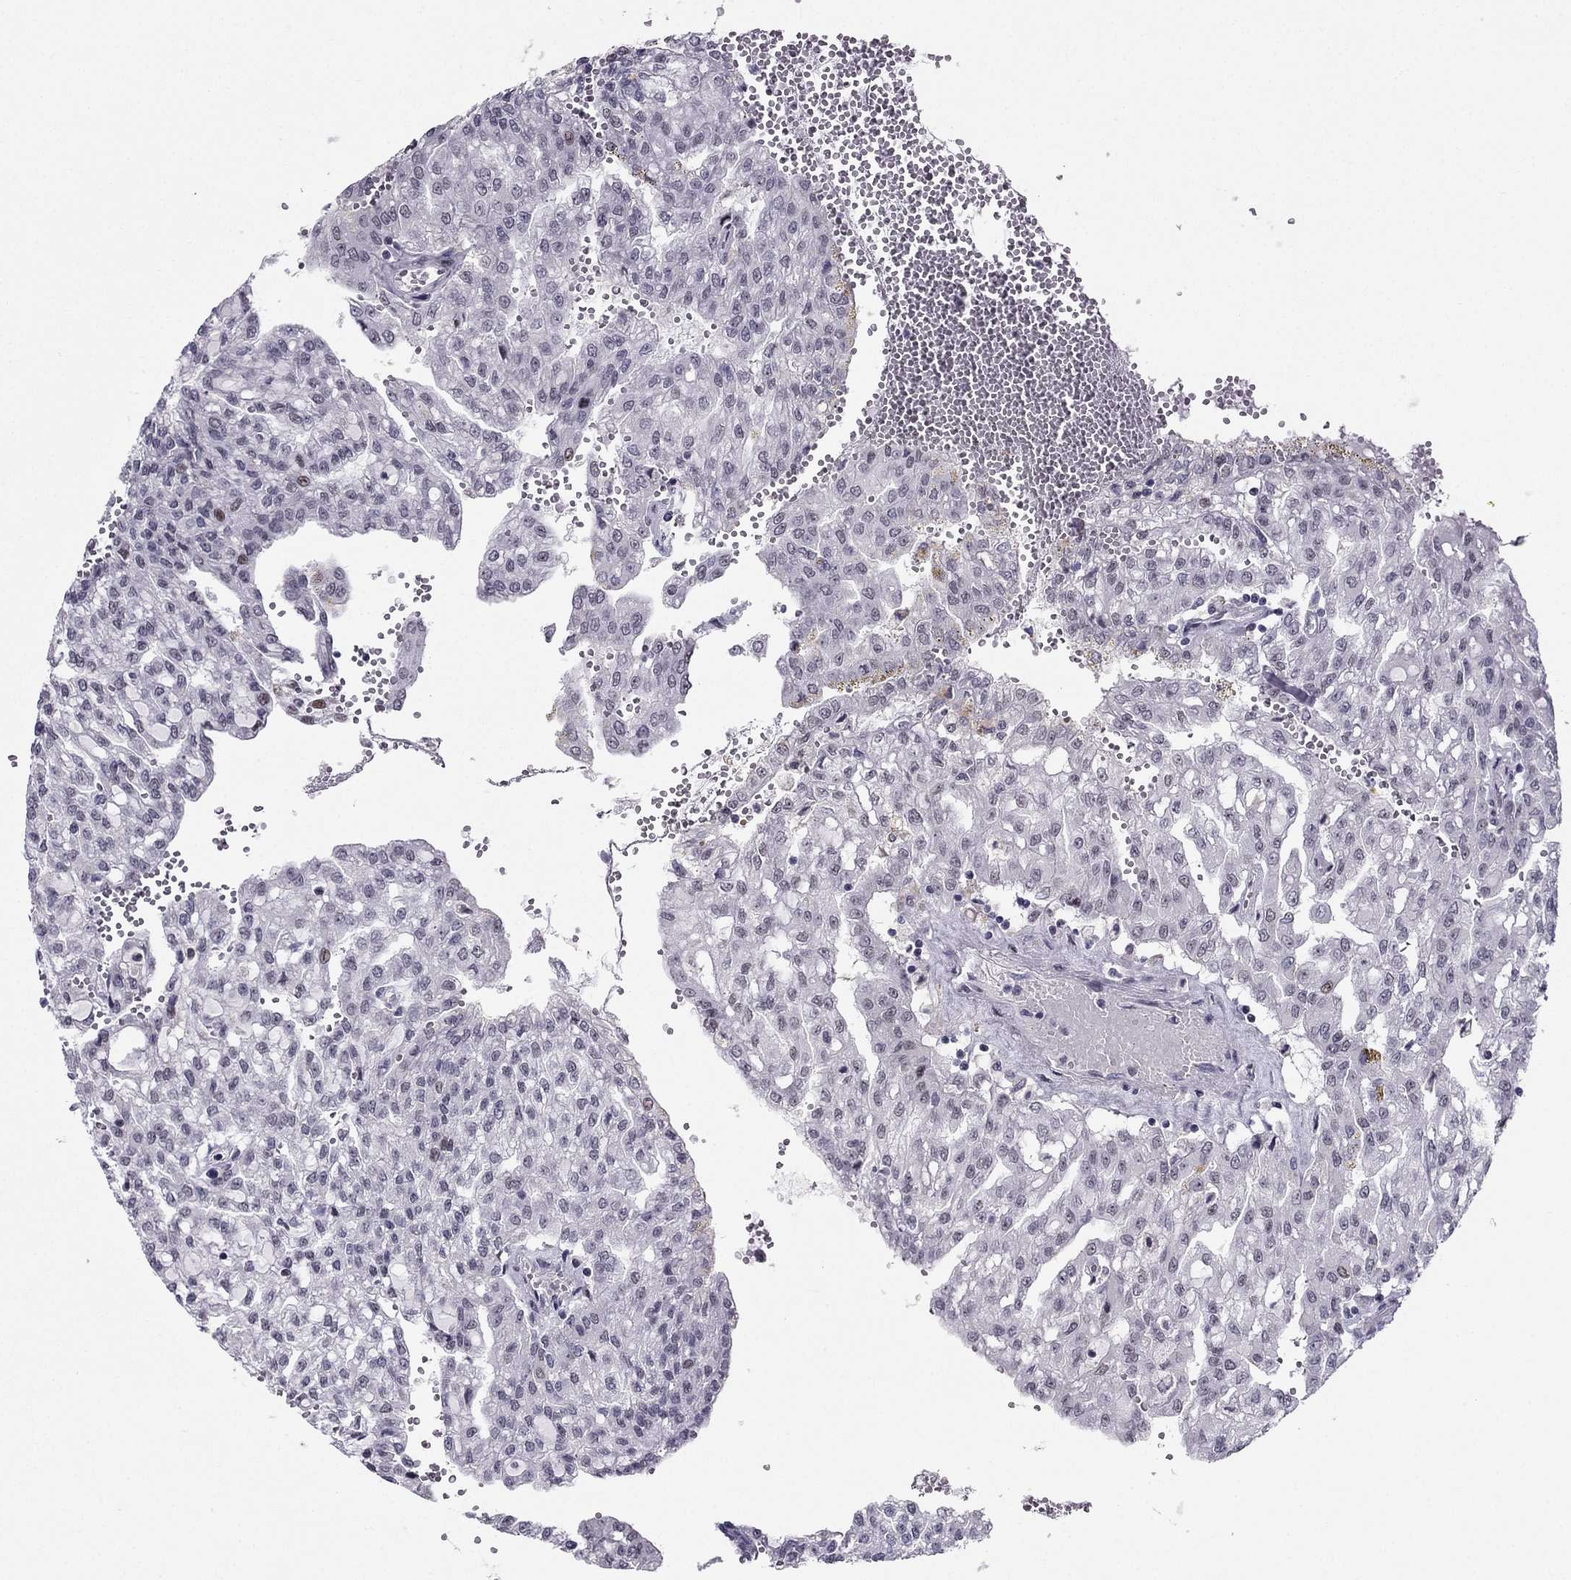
{"staining": {"intensity": "negative", "quantity": "none", "location": "none"}, "tissue": "renal cancer", "cell_type": "Tumor cells", "image_type": "cancer", "snomed": [{"axis": "morphology", "description": "Adenocarcinoma, NOS"}, {"axis": "topography", "description": "Kidney"}], "caption": "Tumor cells show no significant expression in renal cancer.", "gene": "RPRD2", "patient": {"sex": "male", "age": 63}}